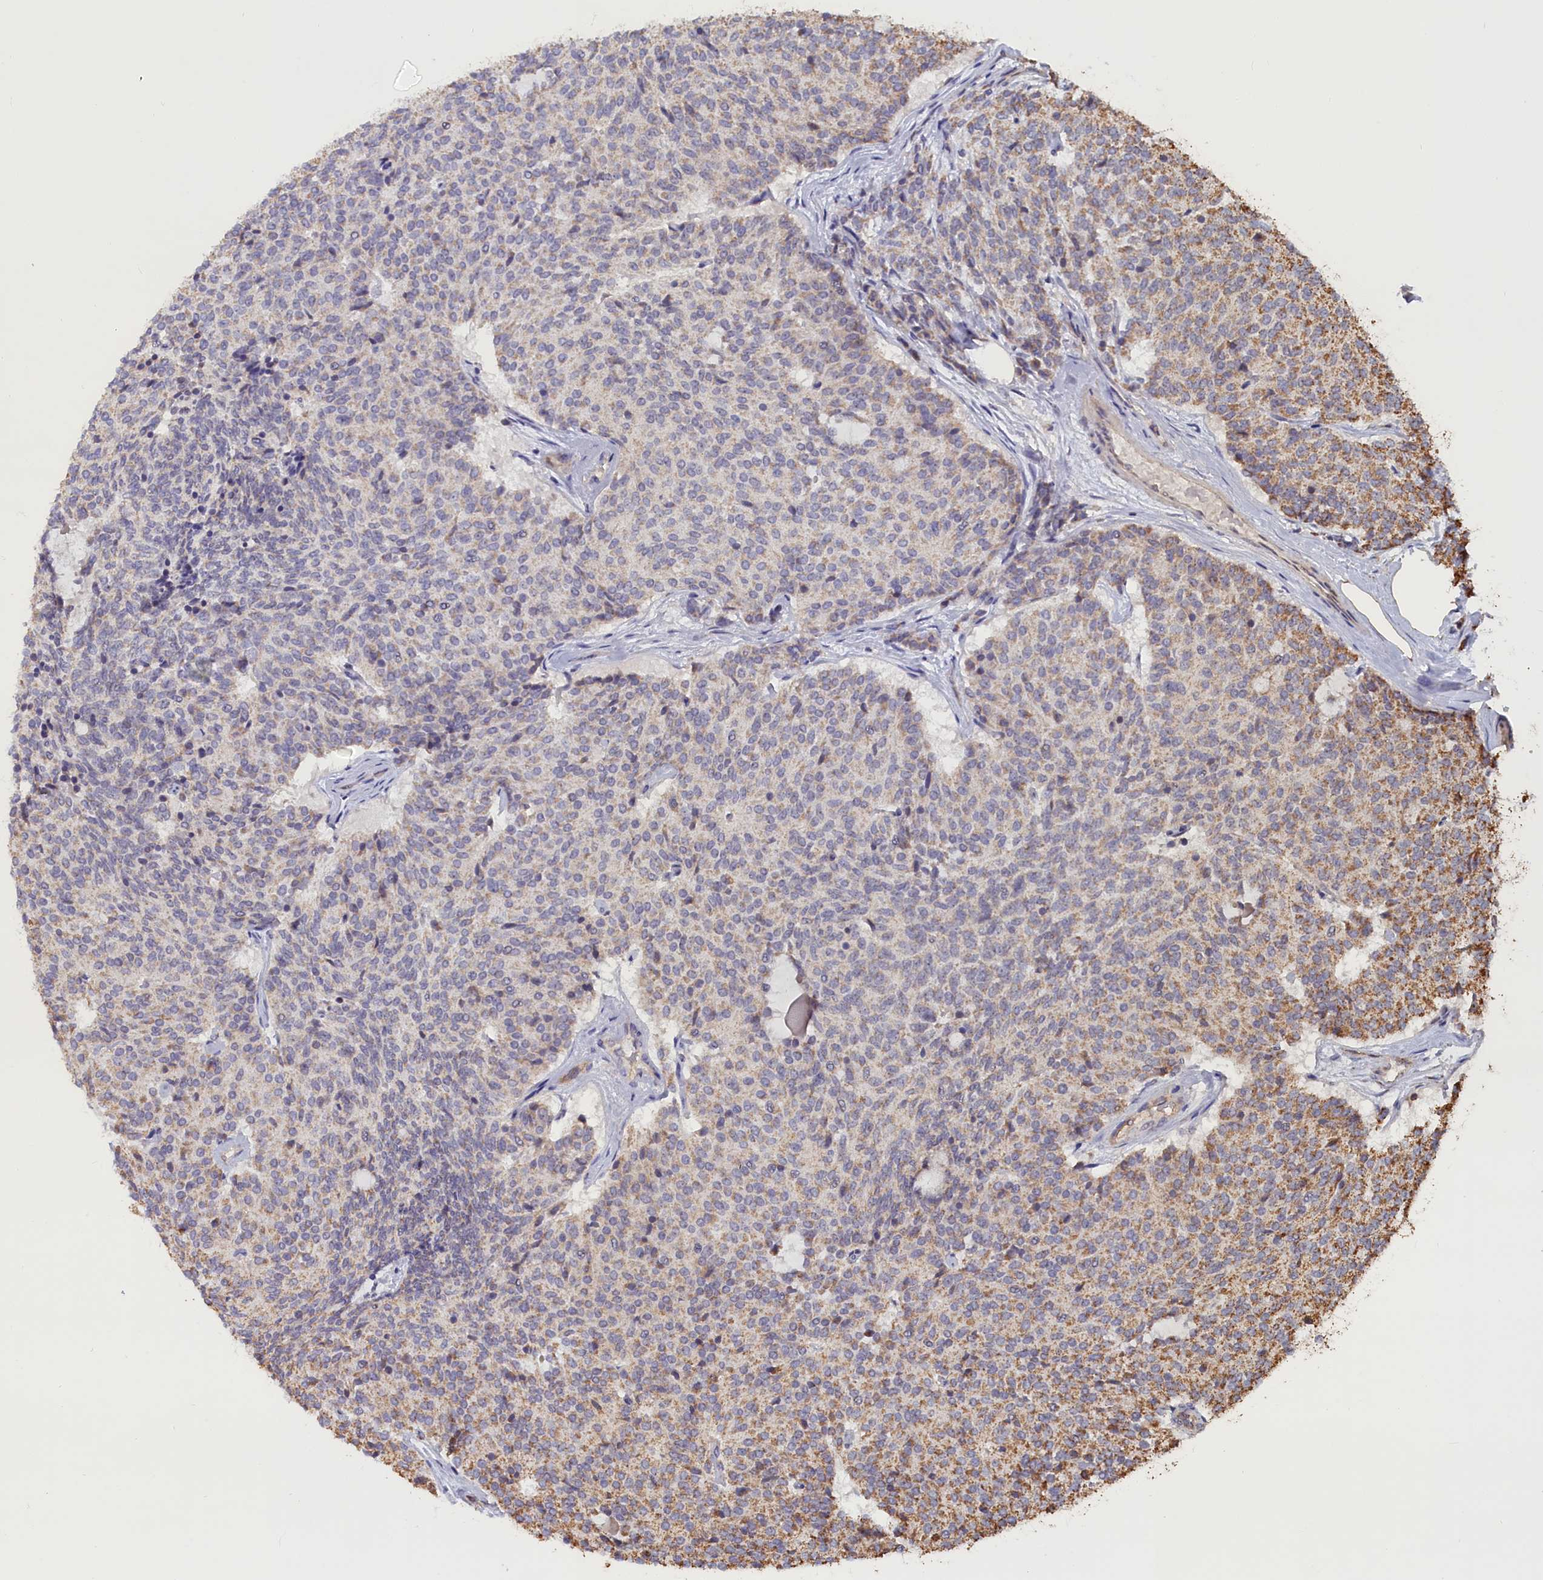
{"staining": {"intensity": "weak", "quantity": "<25%", "location": "cytoplasmic/membranous"}, "tissue": "carcinoid", "cell_type": "Tumor cells", "image_type": "cancer", "snomed": [{"axis": "morphology", "description": "Carcinoid, malignant, NOS"}, {"axis": "topography", "description": "Pancreas"}], "caption": "Tumor cells show no significant staining in carcinoid (malignant).", "gene": "ZNF816", "patient": {"sex": "female", "age": 54}}